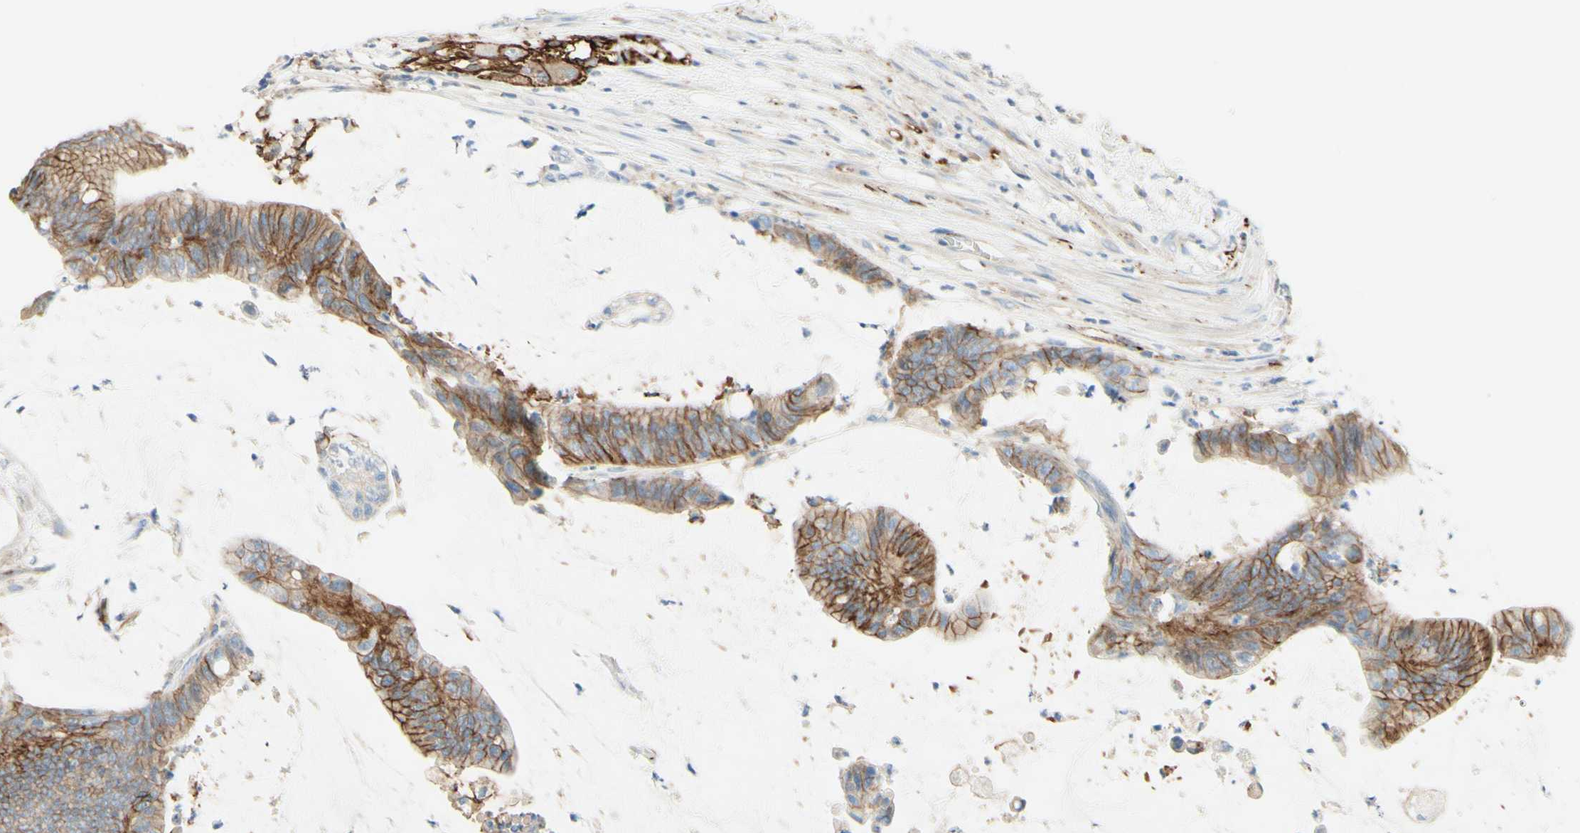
{"staining": {"intensity": "moderate", "quantity": ">75%", "location": "cytoplasmic/membranous"}, "tissue": "colorectal cancer", "cell_type": "Tumor cells", "image_type": "cancer", "snomed": [{"axis": "morphology", "description": "Adenocarcinoma, NOS"}, {"axis": "topography", "description": "Rectum"}], "caption": "DAB (3,3'-diaminobenzidine) immunohistochemical staining of colorectal cancer (adenocarcinoma) shows moderate cytoplasmic/membranous protein expression in approximately >75% of tumor cells. The protein of interest is shown in brown color, while the nuclei are stained blue.", "gene": "ALCAM", "patient": {"sex": "female", "age": 66}}